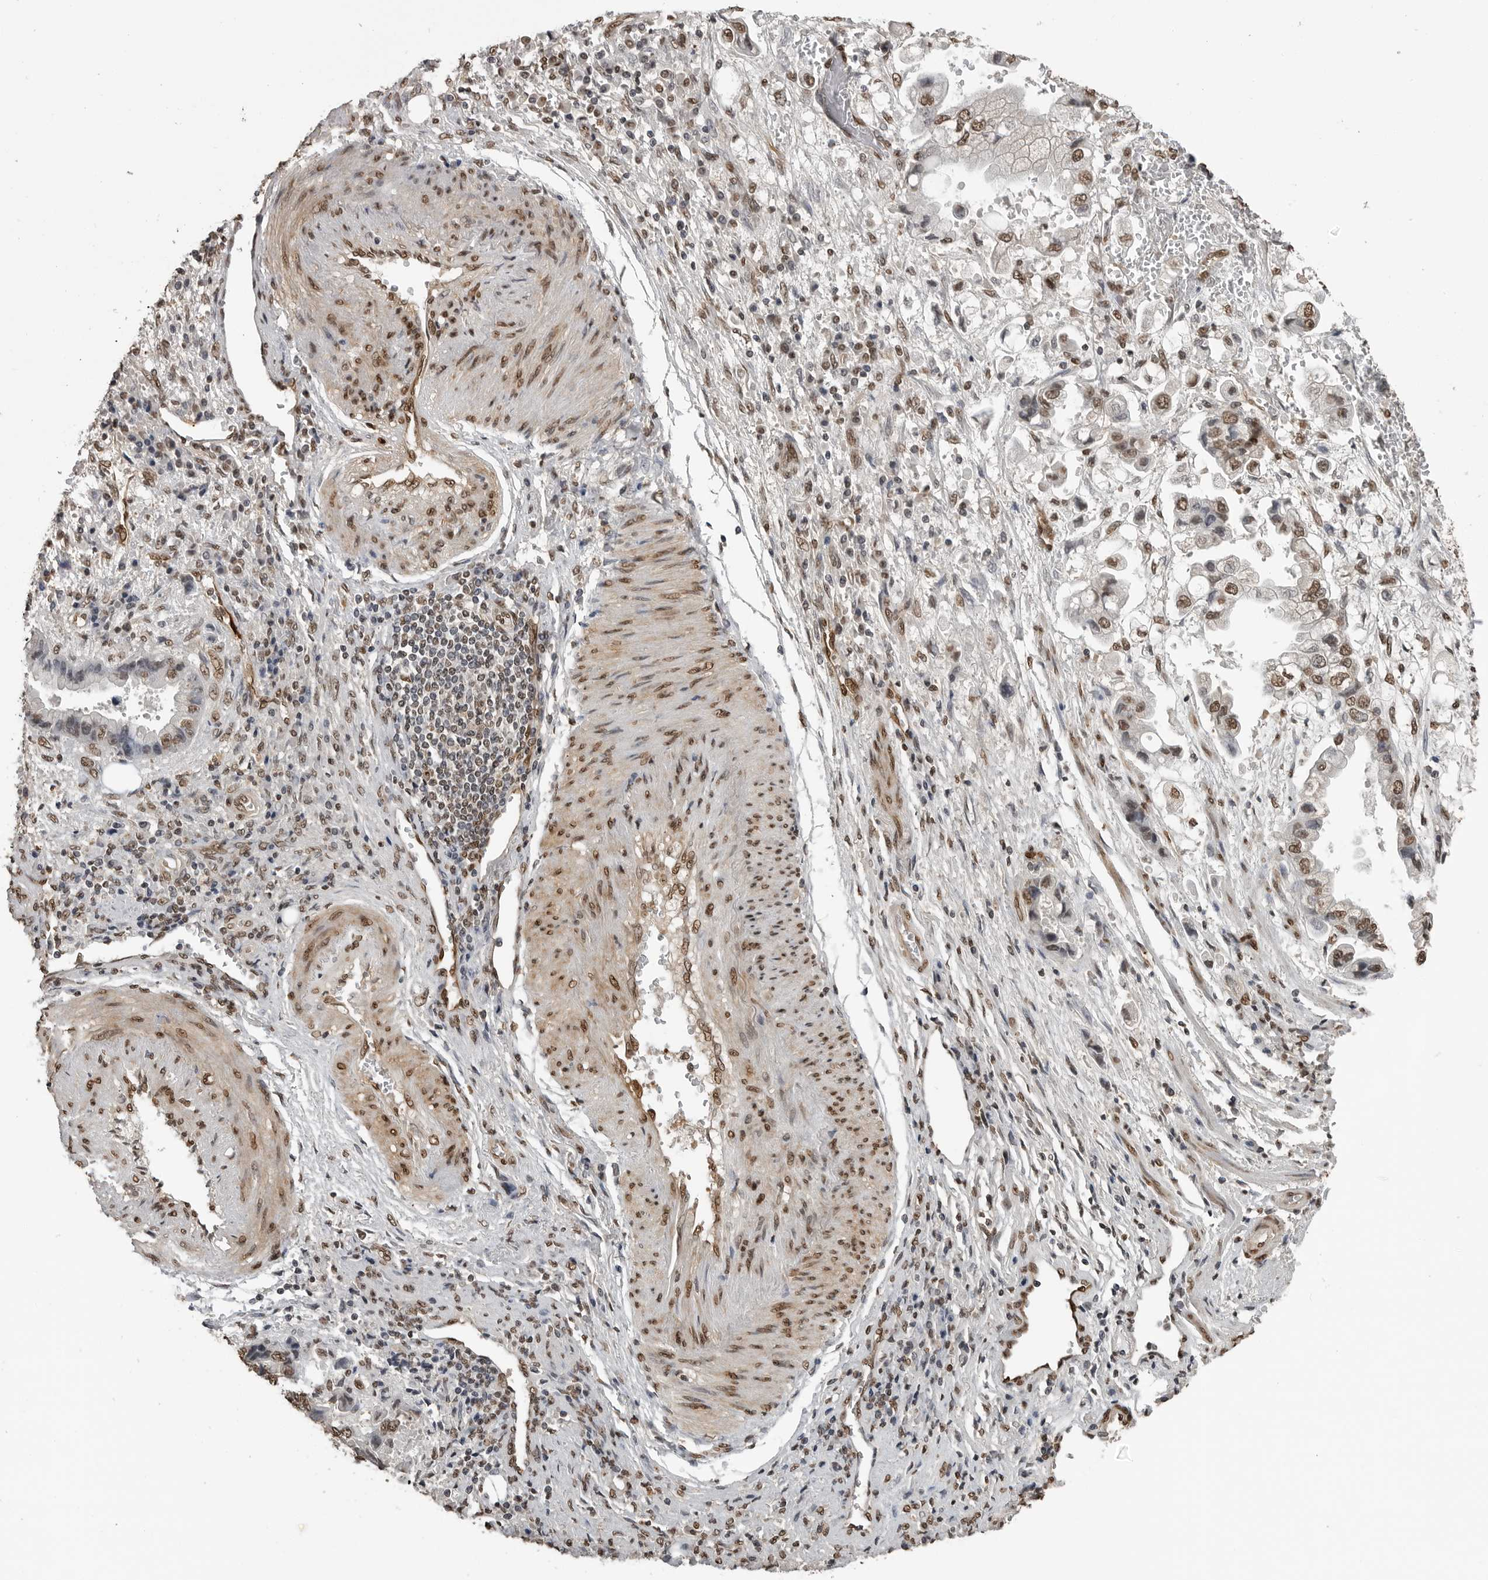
{"staining": {"intensity": "weak", "quantity": ">75%", "location": "nuclear"}, "tissue": "stomach cancer", "cell_type": "Tumor cells", "image_type": "cancer", "snomed": [{"axis": "morphology", "description": "Adenocarcinoma, NOS"}, {"axis": "topography", "description": "Stomach"}], "caption": "Weak nuclear expression is seen in approximately >75% of tumor cells in stomach adenocarcinoma. (IHC, brightfield microscopy, high magnification).", "gene": "SMAD2", "patient": {"sex": "male", "age": 62}}